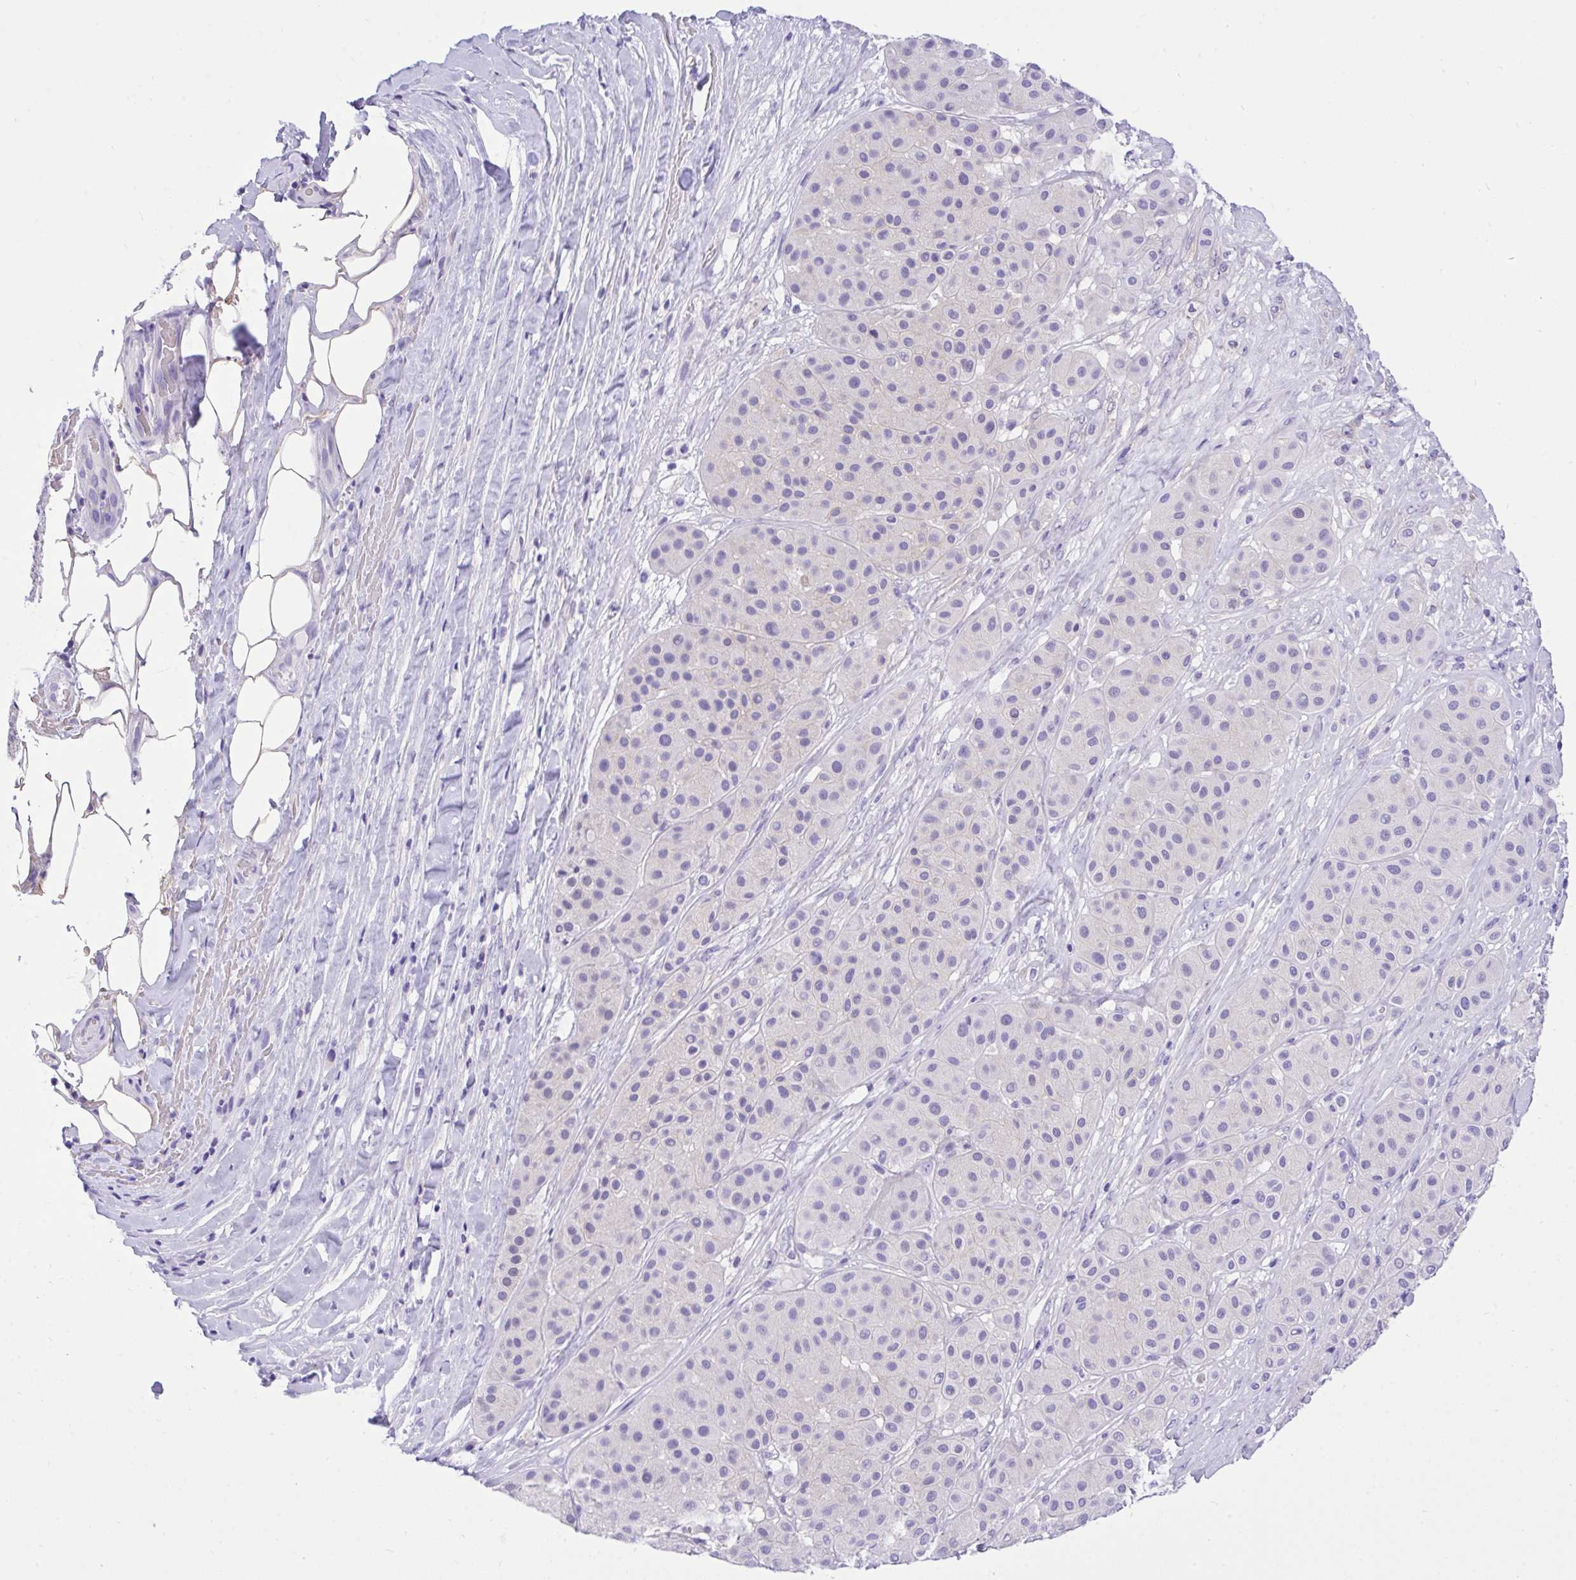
{"staining": {"intensity": "negative", "quantity": "none", "location": "none"}, "tissue": "melanoma", "cell_type": "Tumor cells", "image_type": "cancer", "snomed": [{"axis": "morphology", "description": "Malignant melanoma, Metastatic site"}, {"axis": "topography", "description": "Smooth muscle"}], "caption": "High magnification brightfield microscopy of malignant melanoma (metastatic site) stained with DAB (brown) and counterstained with hematoxylin (blue): tumor cells show no significant expression.", "gene": "TLN2", "patient": {"sex": "male", "age": 41}}